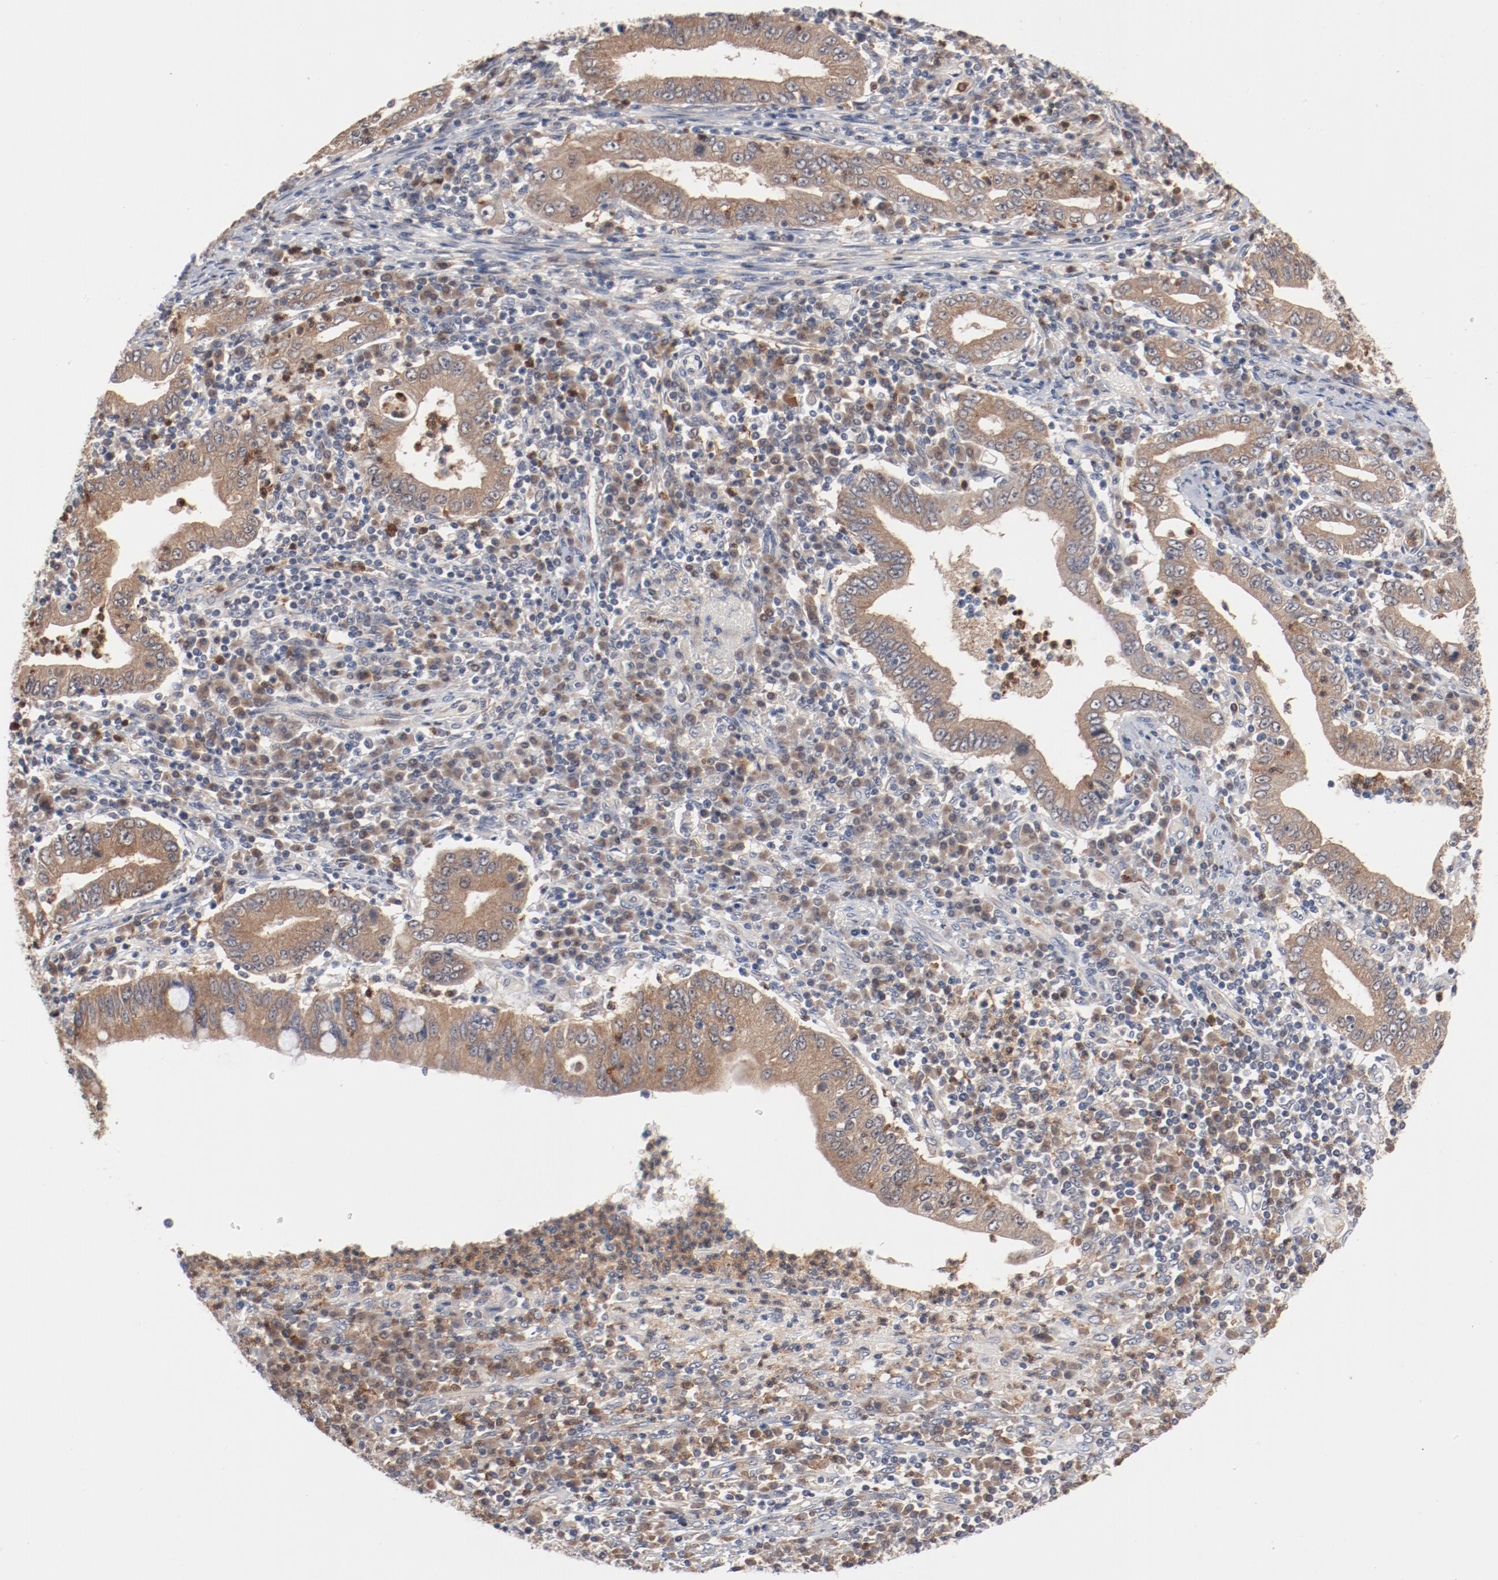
{"staining": {"intensity": "moderate", "quantity": ">75%", "location": "cytoplasmic/membranous"}, "tissue": "stomach cancer", "cell_type": "Tumor cells", "image_type": "cancer", "snomed": [{"axis": "morphology", "description": "Normal tissue, NOS"}, {"axis": "morphology", "description": "Adenocarcinoma, NOS"}, {"axis": "topography", "description": "Esophagus"}, {"axis": "topography", "description": "Stomach, upper"}, {"axis": "topography", "description": "Peripheral nerve tissue"}], "caption": "Protein expression by immunohistochemistry demonstrates moderate cytoplasmic/membranous positivity in approximately >75% of tumor cells in adenocarcinoma (stomach).", "gene": "RNASE11", "patient": {"sex": "male", "age": 62}}